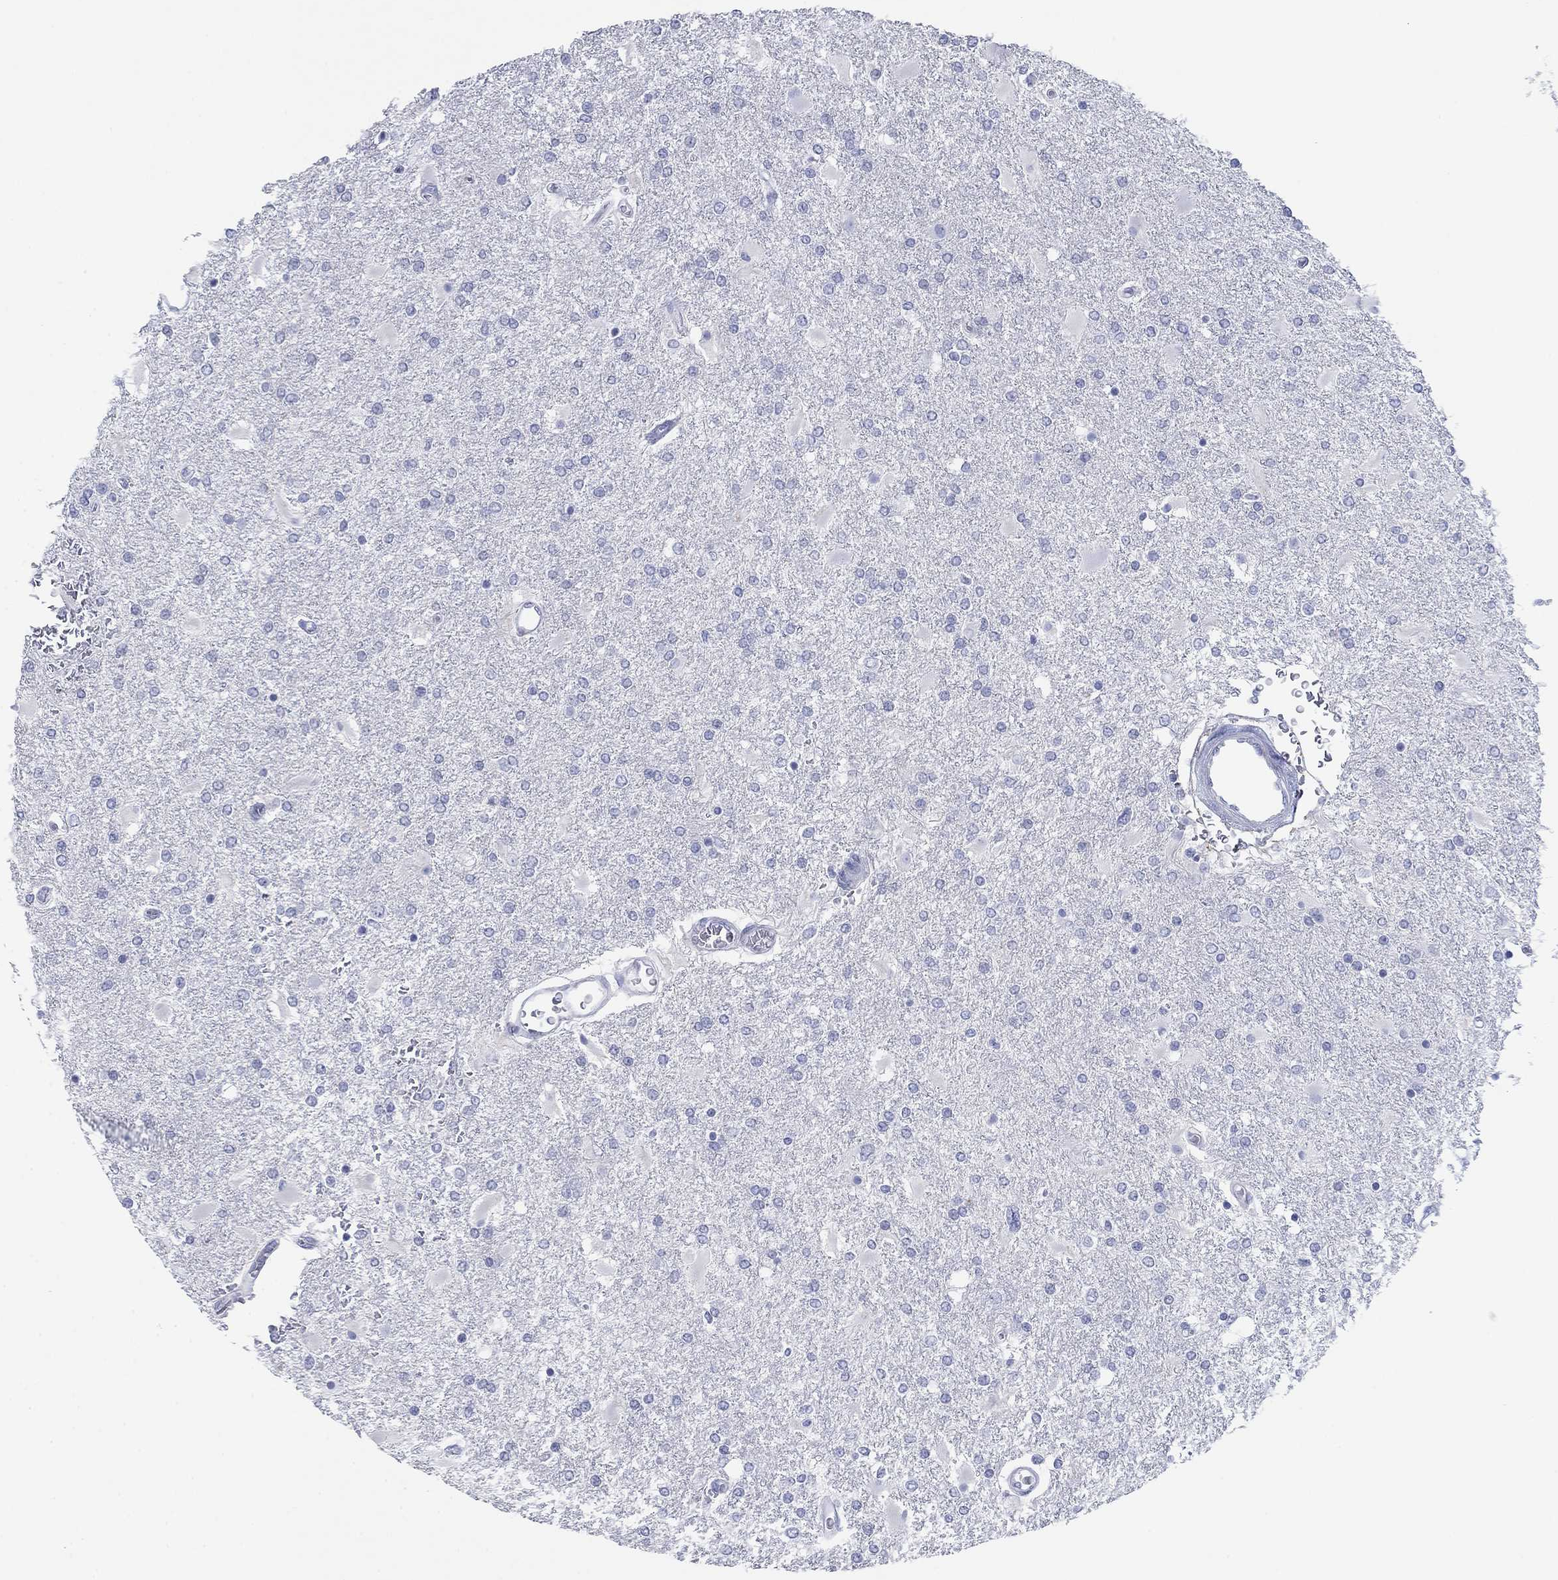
{"staining": {"intensity": "negative", "quantity": "none", "location": "none"}, "tissue": "glioma", "cell_type": "Tumor cells", "image_type": "cancer", "snomed": [{"axis": "morphology", "description": "Glioma, malignant, High grade"}, {"axis": "topography", "description": "Cerebral cortex"}], "caption": "A high-resolution photomicrograph shows immunohistochemistry staining of malignant glioma (high-grade), which exhibits no significant expression in tumor cells.", "gene": "PDYN", "patient": {"sex": "male", "age": 79}}